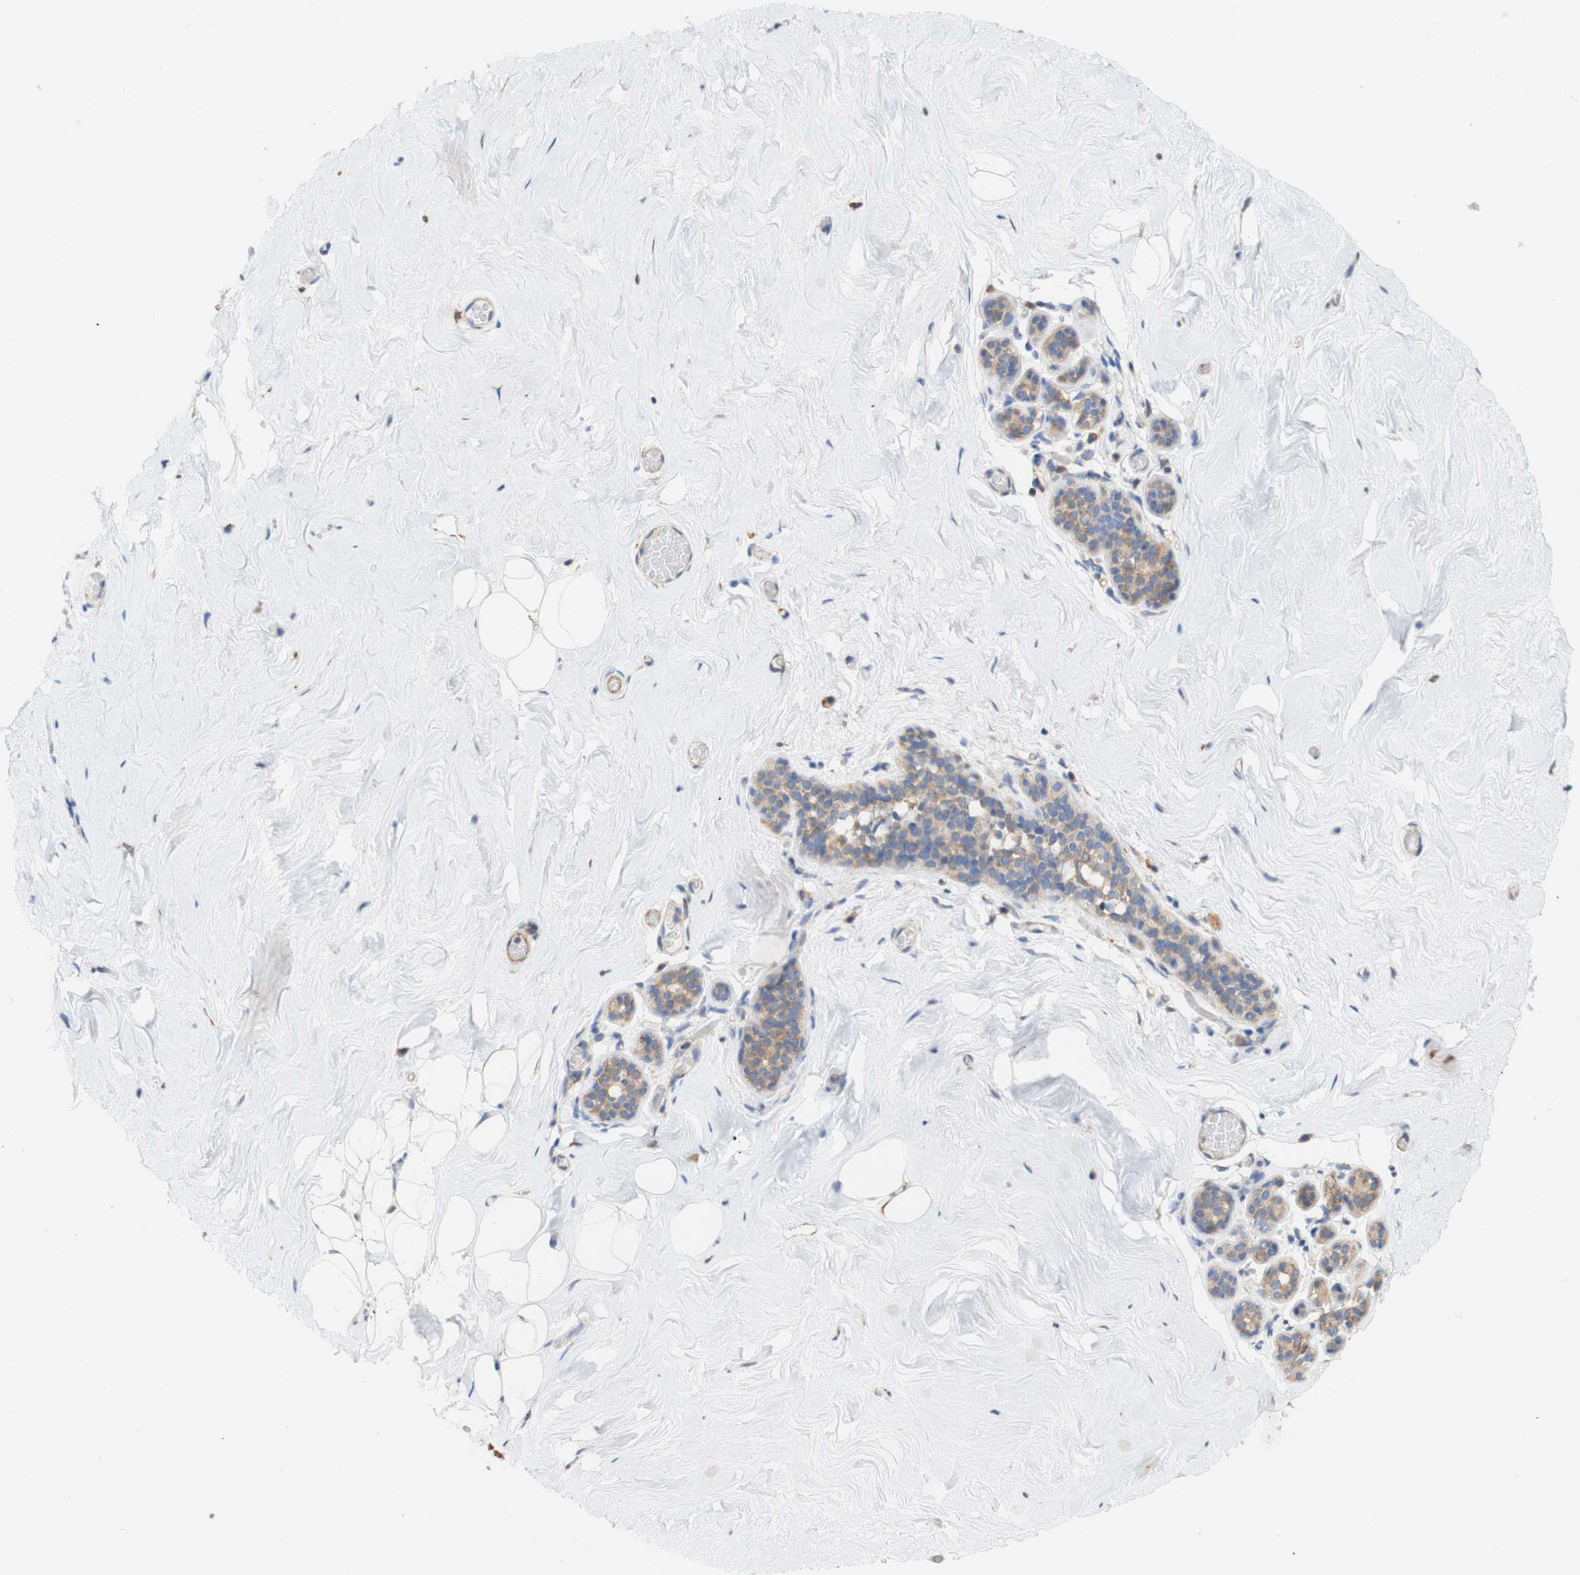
{"staining": {"intensity": "weak", "quantity": "25%-75%", "location": "cytoplasmic/membranous"}, "tissue": "breast", "cell_type": "Adipocytes", "image_type": "normal", "snomed": [{"axis": "morphology", "description": "Normal tissue, NOS"}, {"axis": "topography", "description": "Breast"}], "caption": "This micrograph displays IHC staining of unremarkable breast, with low weak cytoplasmic/membranous positivity in approximately 25%-75% of adipocytes.", "gene": "EIF2AK4", "patient": {"sex": "female", "age": 75}}